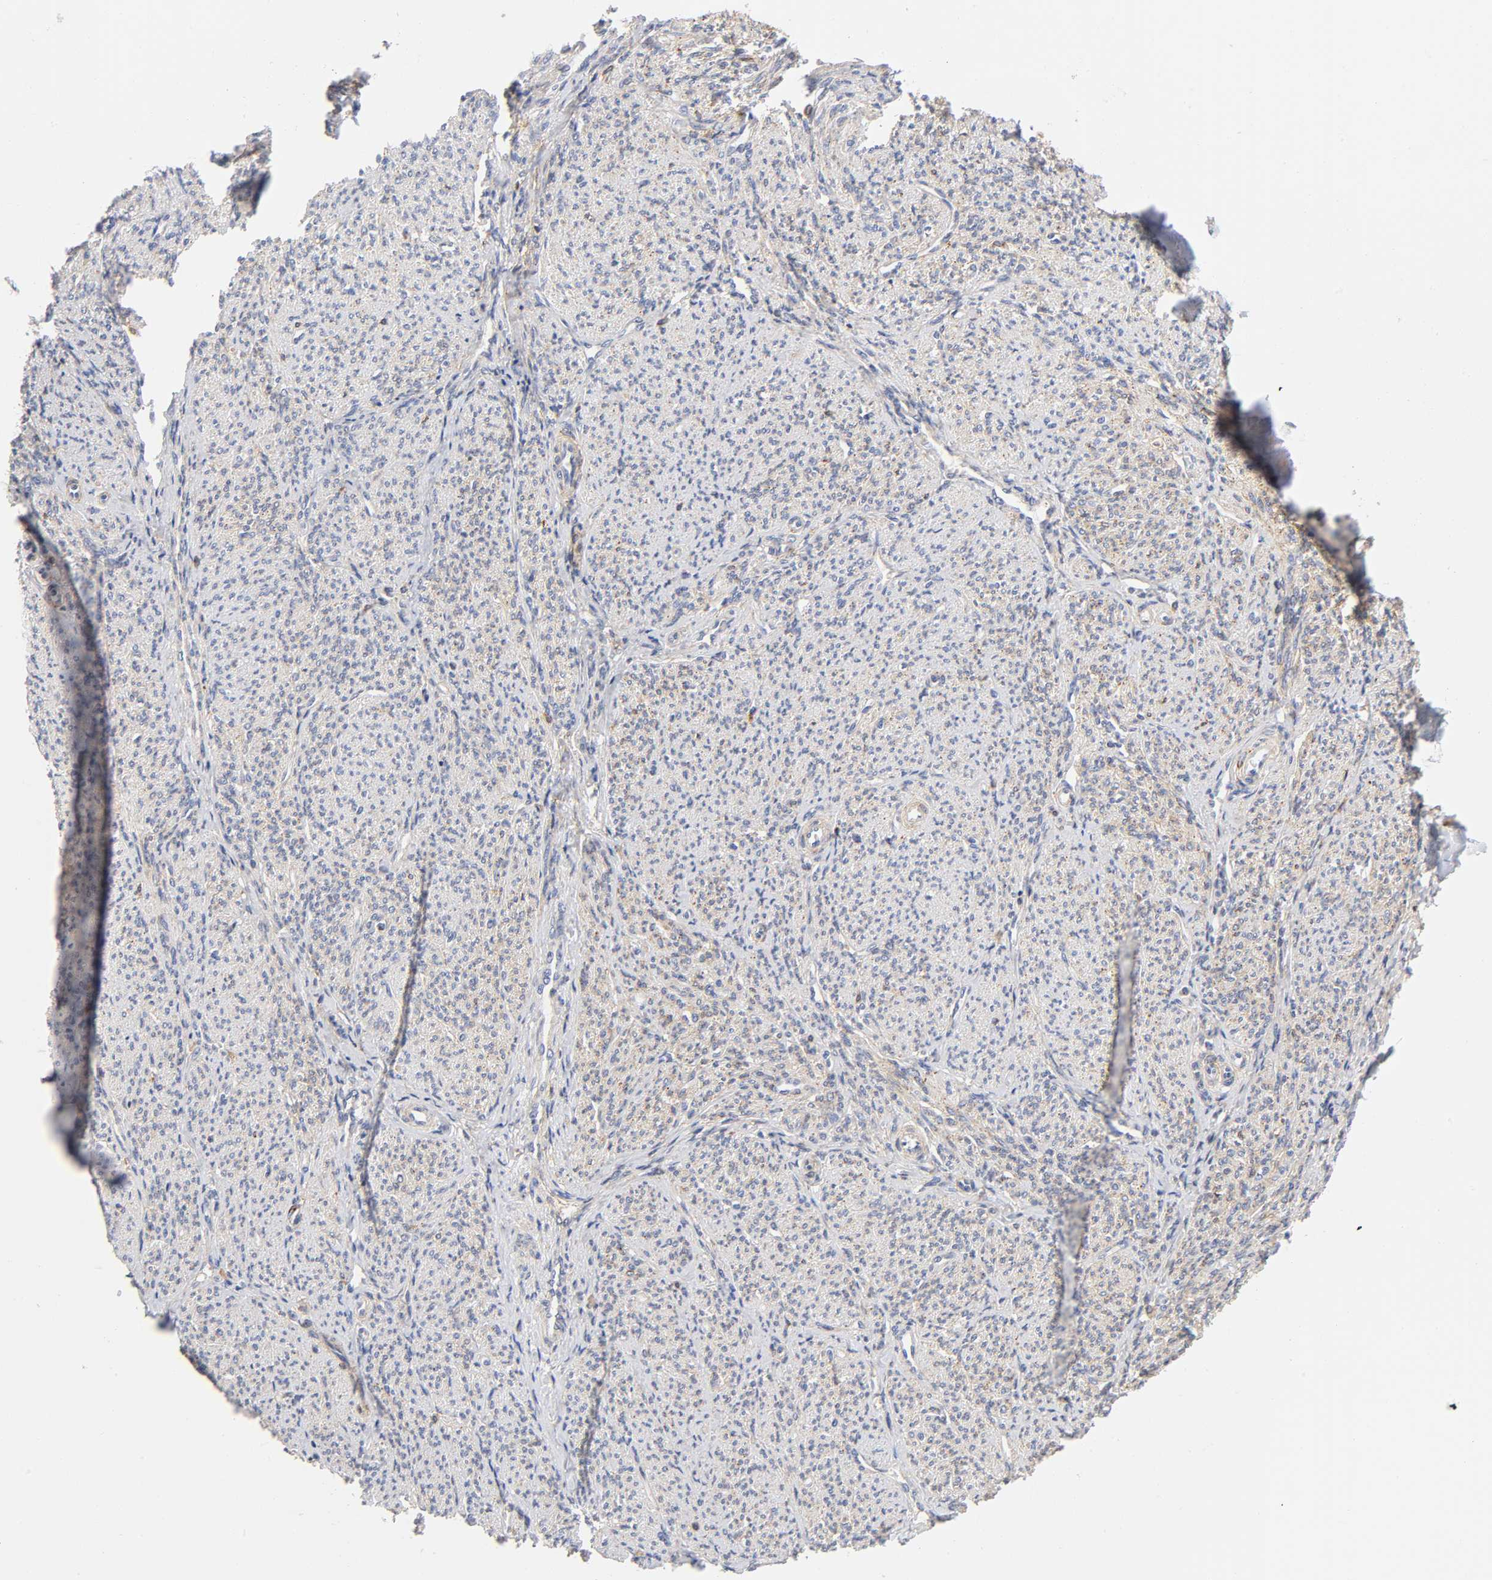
{"staining": {"intensity": "moderate", "quantity": ">75%", "location": "cytoplasmic/membranous"}, "tissue": "smooth muscle", "cell_type": "Smooth muscle cells", "image_type": "normal", "snomed": [{"axis": "morphology", "description": "Normal tissue, NOS"}, {"axis": "topography", "description": "Smooth muscle"}], "caption": "IHC (DAB) staining of normal smooth muscle displays moderate cytoplasmic/membranous protein expression in about >75% of smooth muscle cells.", "gene": "ANXA7", "patient": {"sex": "female", "age": 65}}